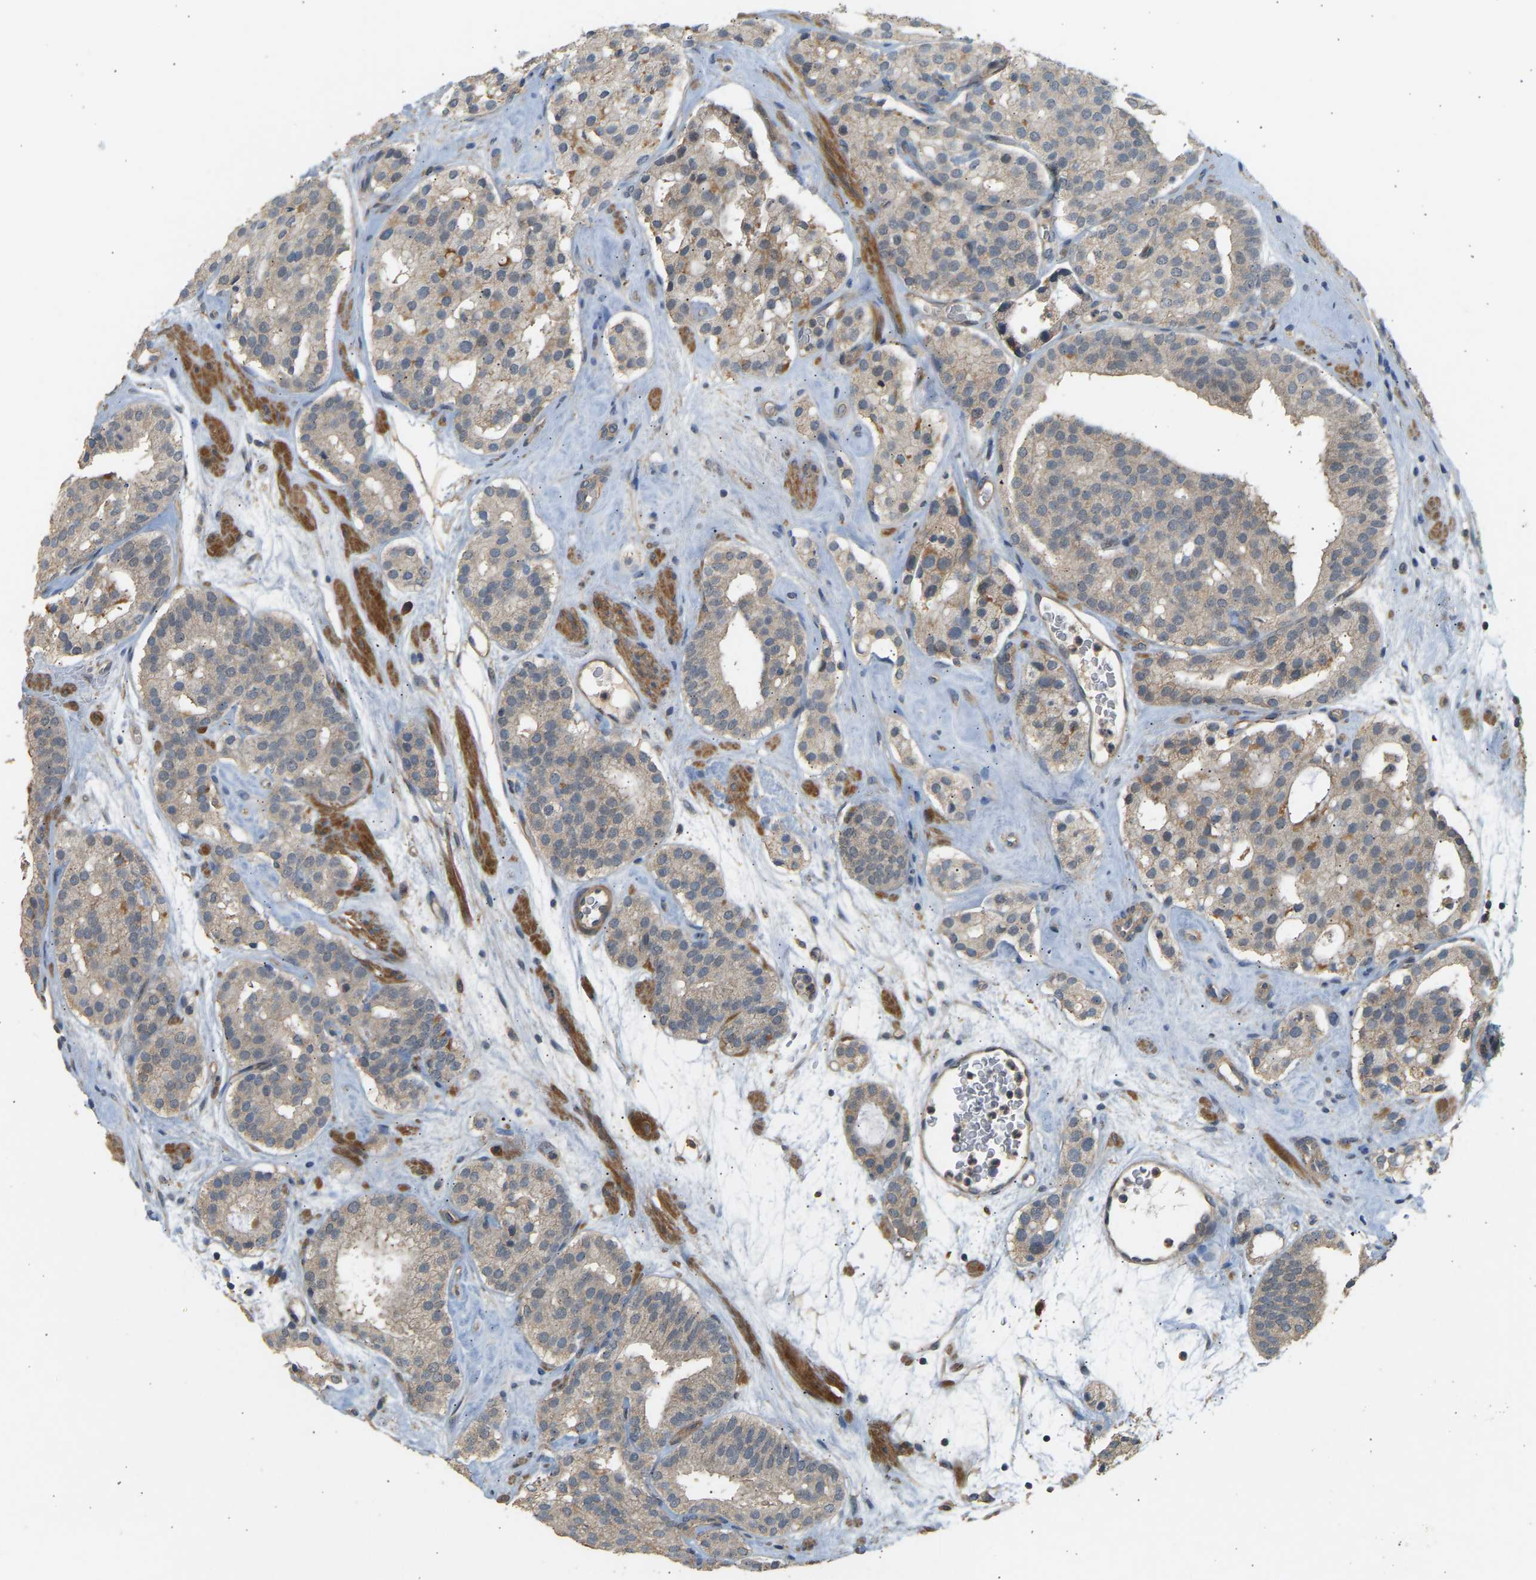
{"staining": {"intensity": "weak", "quantity": "25%-75%", "location": "cytoplasmic/membranous"}, "tissue": "prostate cancer", "cell_type": "Tumor cells", "image_type": "cancer", "snomed": [{"axis": "morphology", "description": "Adenocarcinoma, Low grade"}, {"axis": "topography", "description": "Prostate"}], "caption": "DAB immunohistochemical staining of human adenocarcinoma (low-grade) (prostate) shows weak cytoplasmic/membranous protein expression in about 25%-75% of tumor cells.", "gene": "RGL1", "patient": {"sex": "male", "age": 69}}